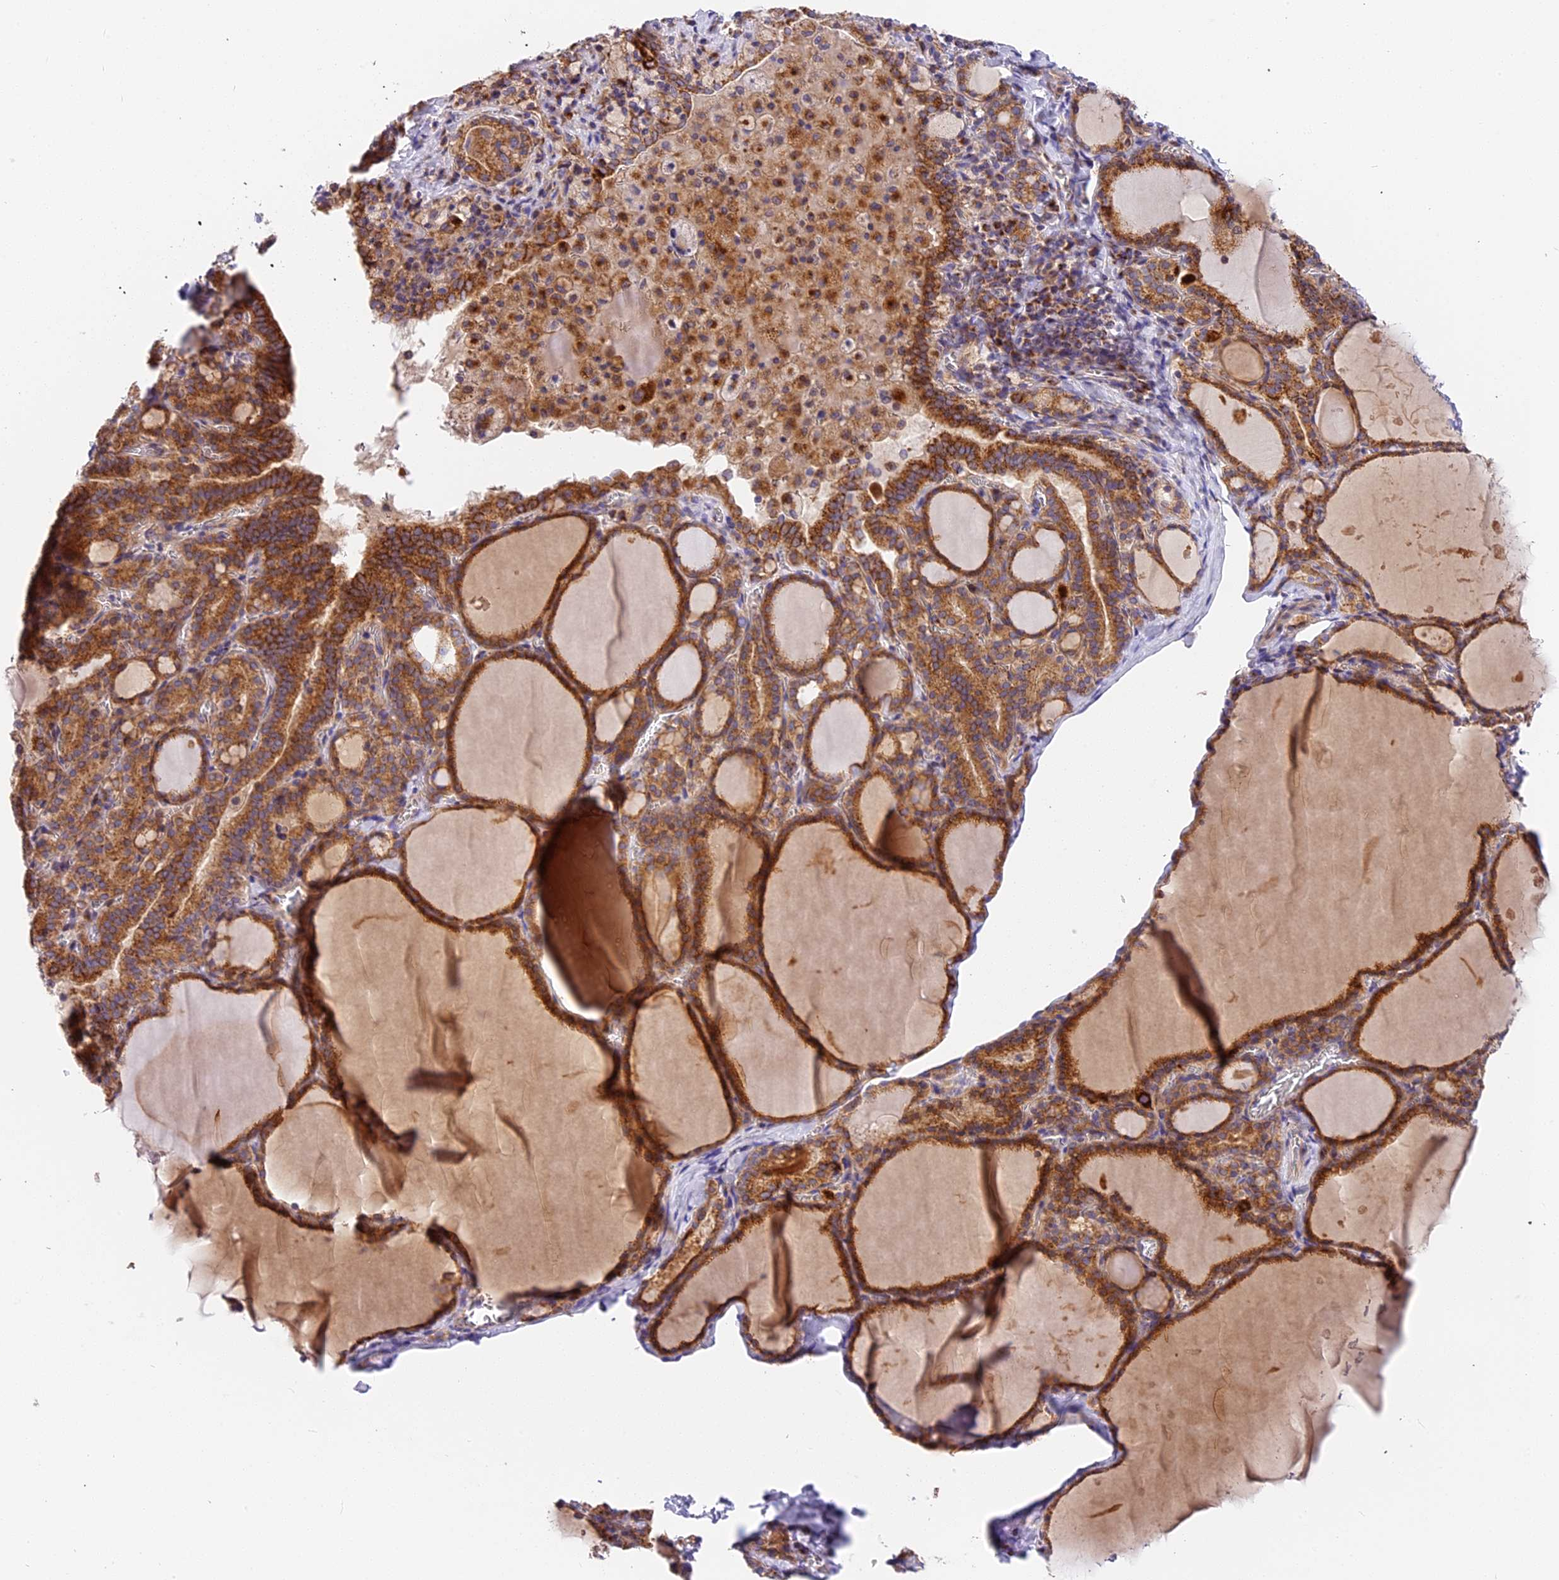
{"staining": {"intensity": "strong", "quantity": ">75%", "location": "cytoplasmic/membranous"}, "tissue": "thyroid gland", "cell_type": "Glandular cells", "image_type": "normal", "snomed": [{"axis": "morphology", "description": "Normal tissue, NOS"}, {"axis": "topography", "description": "Thyroid gland"}], "caption": "Protein staining of normal thyroid gland reveals strong cytoplasmic/membranous staining in approximately >75% of glandular cells.", "gene": "MRAS", "patient": {"sex": "male", "age": 56}}